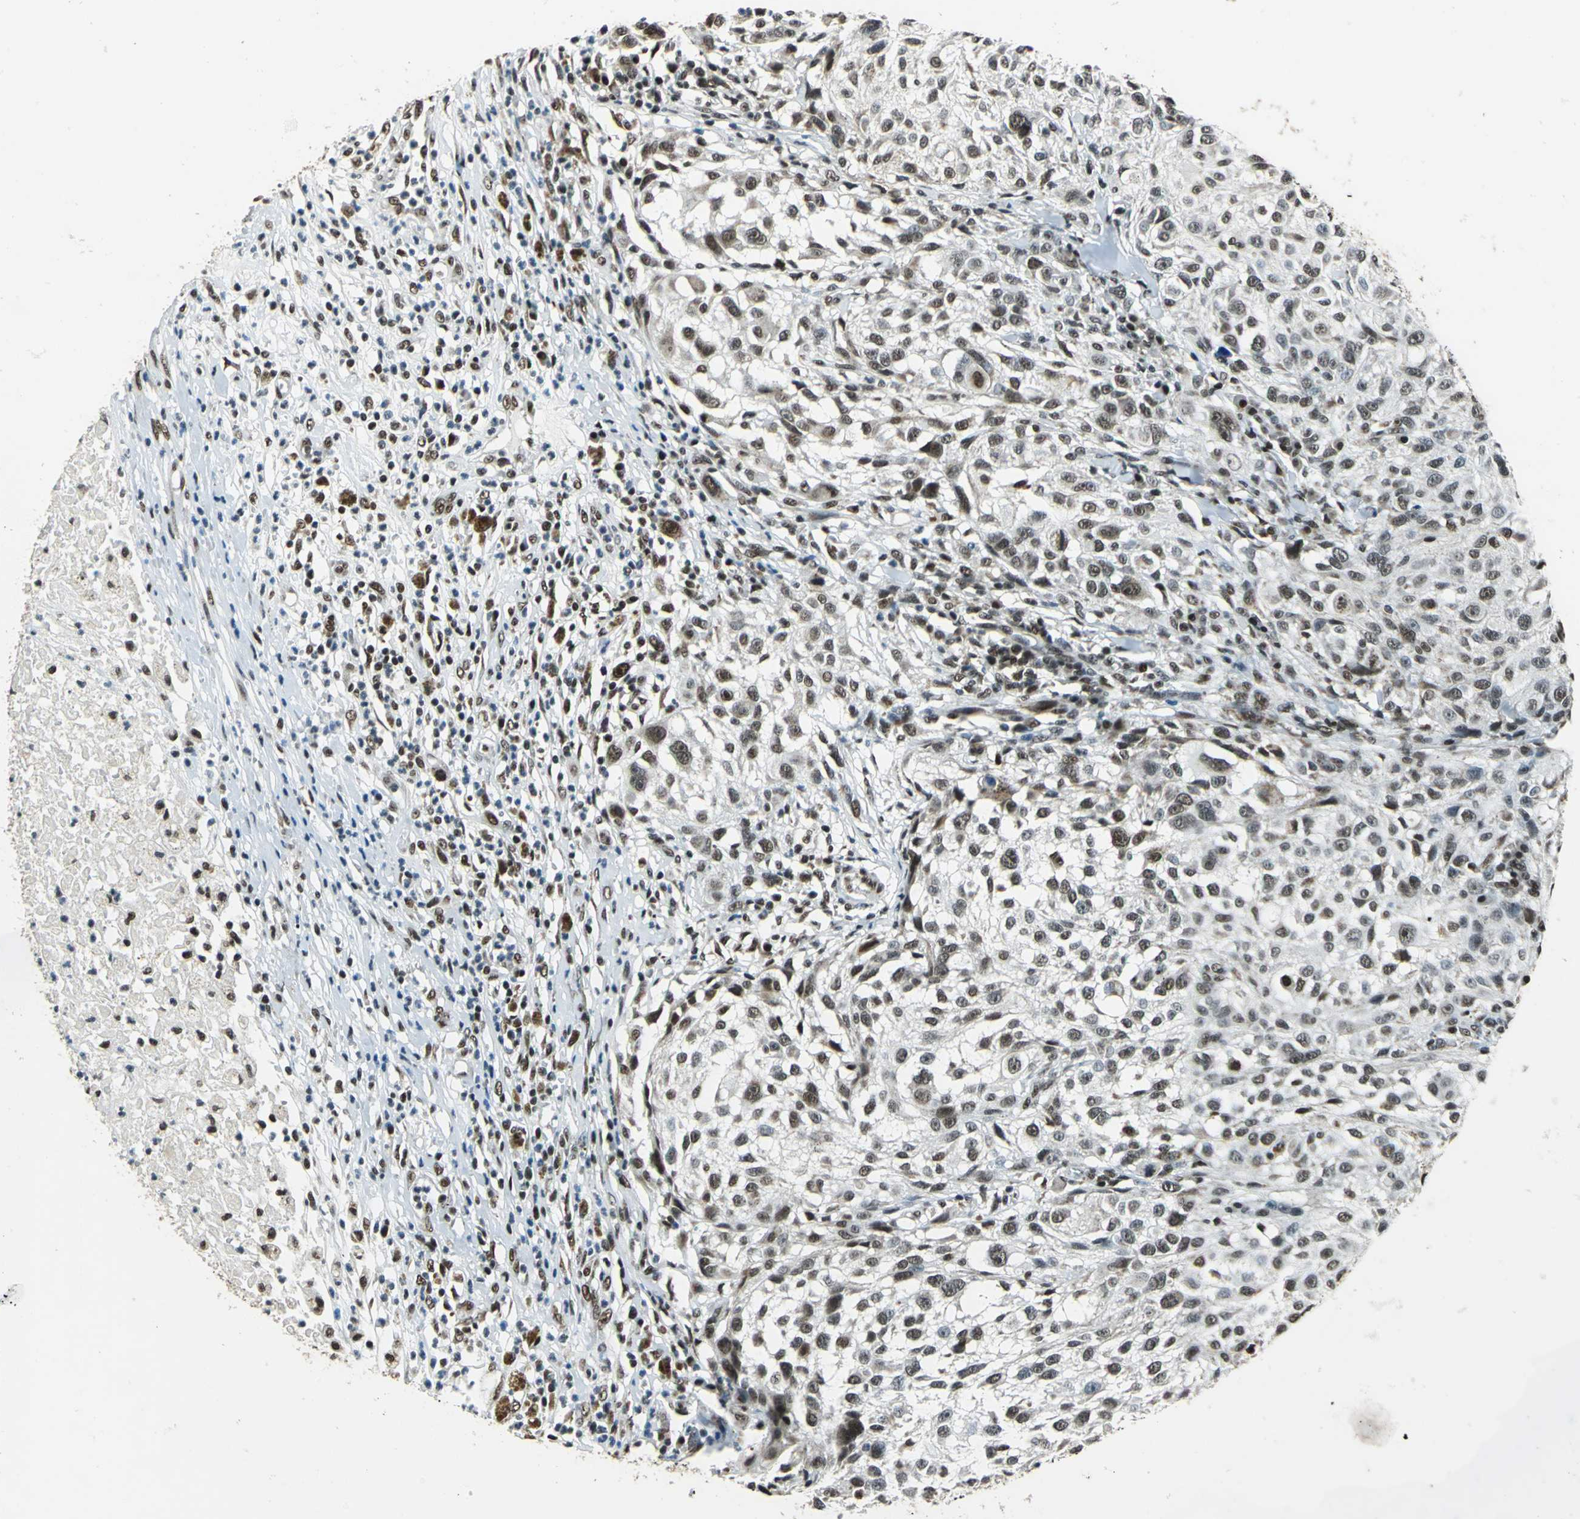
{"staining": {"intensity": "weak", "quantity": "25%-75%", "location": "nuclear"}, "tissue": "melanoma", "cell_type": "Tumor cells", "image_type": "cancer", "snomed": [{"axis": "morphology", "description": "Necrosis, NOS"}, {"axis": "morphology", "description": "Malignant melanoma, NOS"}, {"axis": "topography", "description": "Skin"}], "caption": "A brown stain shows weak nuclear staining of a protein in human malignant melanoma tumor cells.", "gene": "BCLAF1", "patient": {"sex": "female", "age": 87}}